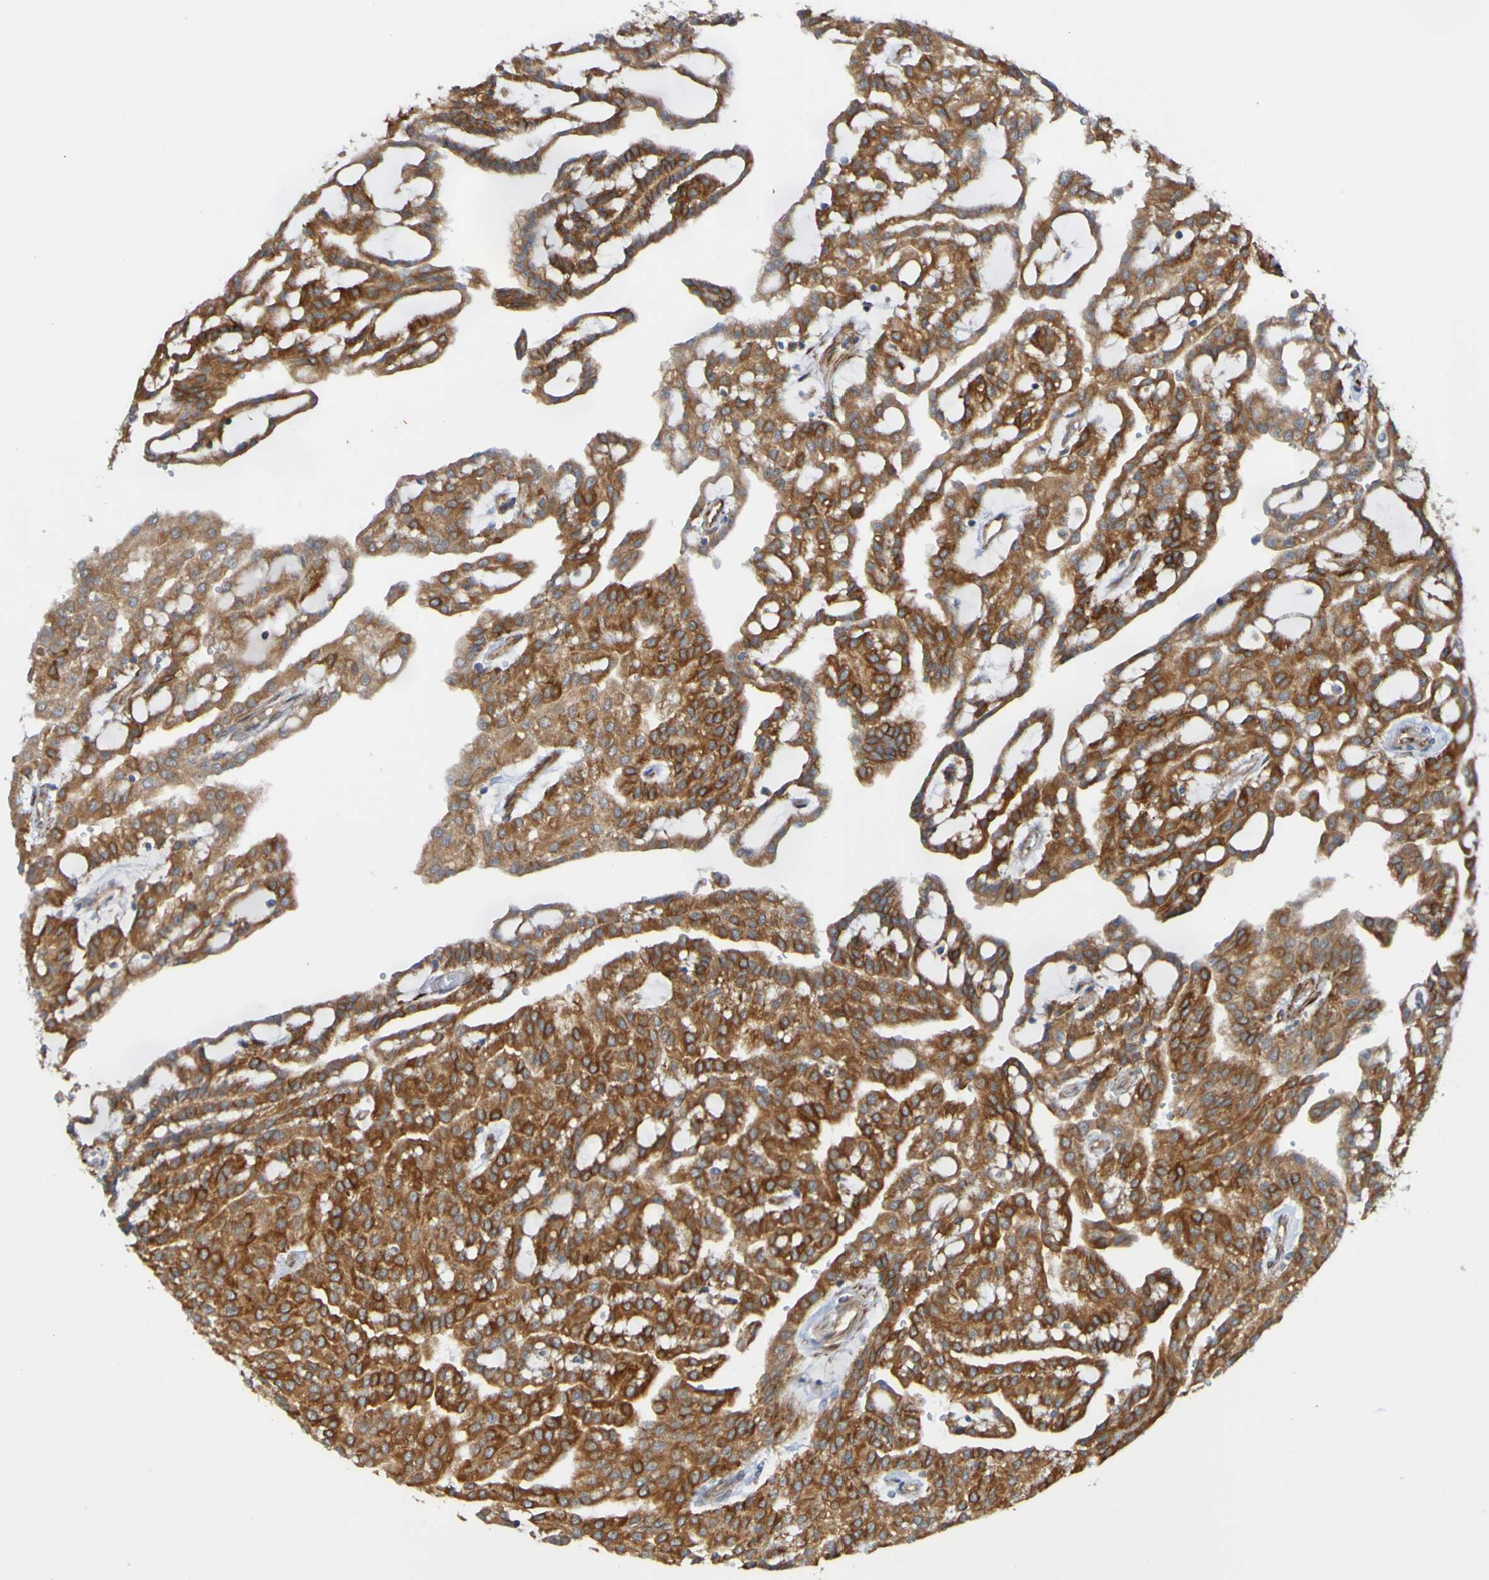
{"staining": {"intensity": "strong", "quantity": ">75%", "location": "cytoplasmic/membranous"}, "tissue": "renal cancer", "cell_type": "Tumor cells", "image_type": "cancer", "snomed": [{"axis": "morphology", "description": "Adenocarcinoma, NOS"}, {"axis": "topography", "description": "Kidney"}], "caption": "A high-resolution micrograph shows immunohistochemistry staining of renal adenocarcinoma, which shows strong cytoplasmic/membranous positivity in approximately >75% of tumor cells.", "gene": "ST8SIA6", "patient": {"sex": "male", "age": 63}}